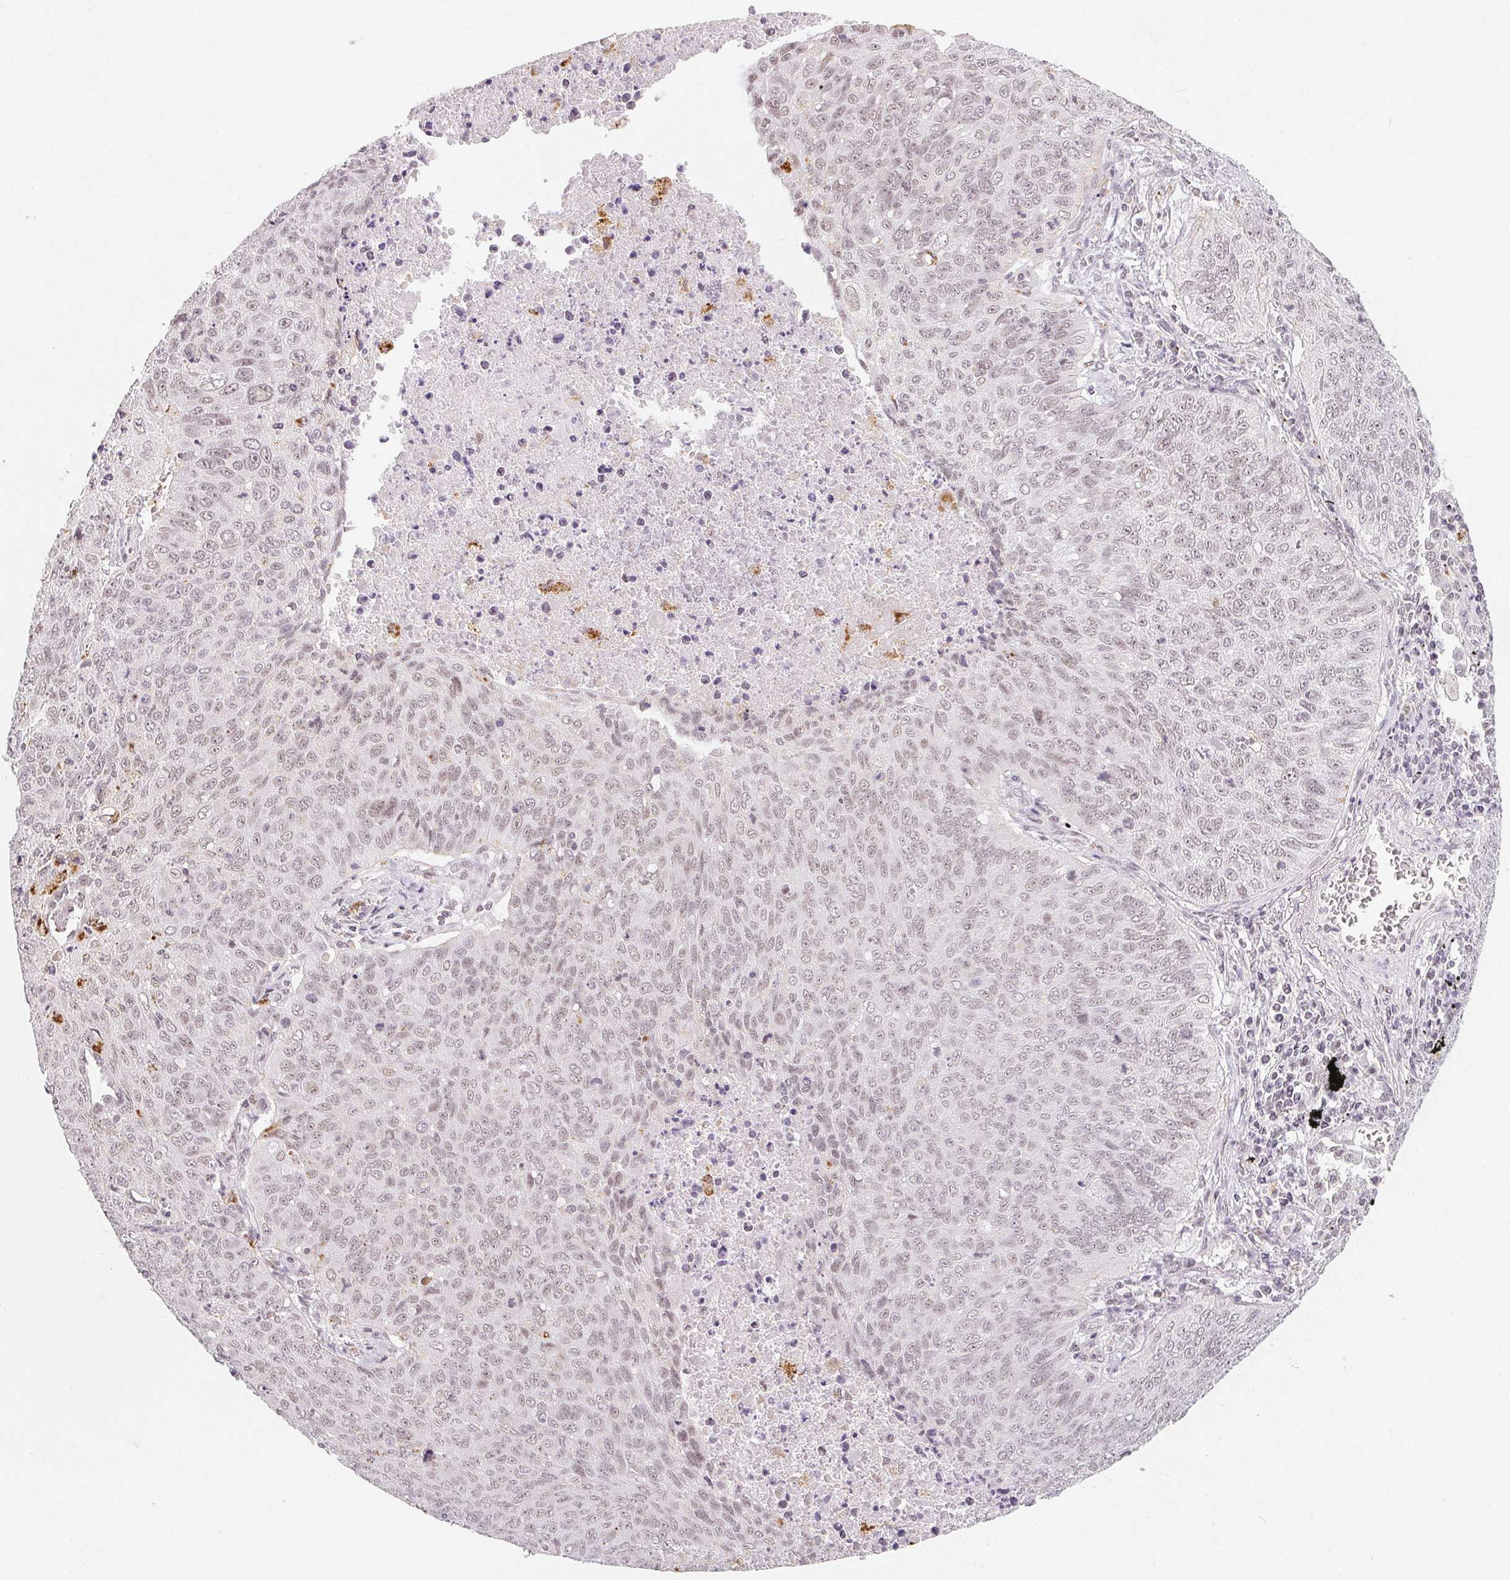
{"staining": {"intensity": "weak", "quantity": "<25%", "location": "nuclear"}, "tissue": "lung cancer", "cell_type": "Tumor cells", "image_type": "cancer", "snomed": [{"axis": "morphology", "description": "Normal morphology"}, {"axis": "morphology", "description": "Aneuploidy"}, {"axis": "morphology", "description": "Squamous cell carcinoma, NOS"}, {"axis": "topography", "description": "Lymph node"}, {"axis": "topography", "description": "Lung"}], "caption": "This is a histopathology image of IHC staining of lung cancer, which shows no expression in tumor cells.", "gene": "NXF3", "patient": {"sex": "female", "age": 76}}